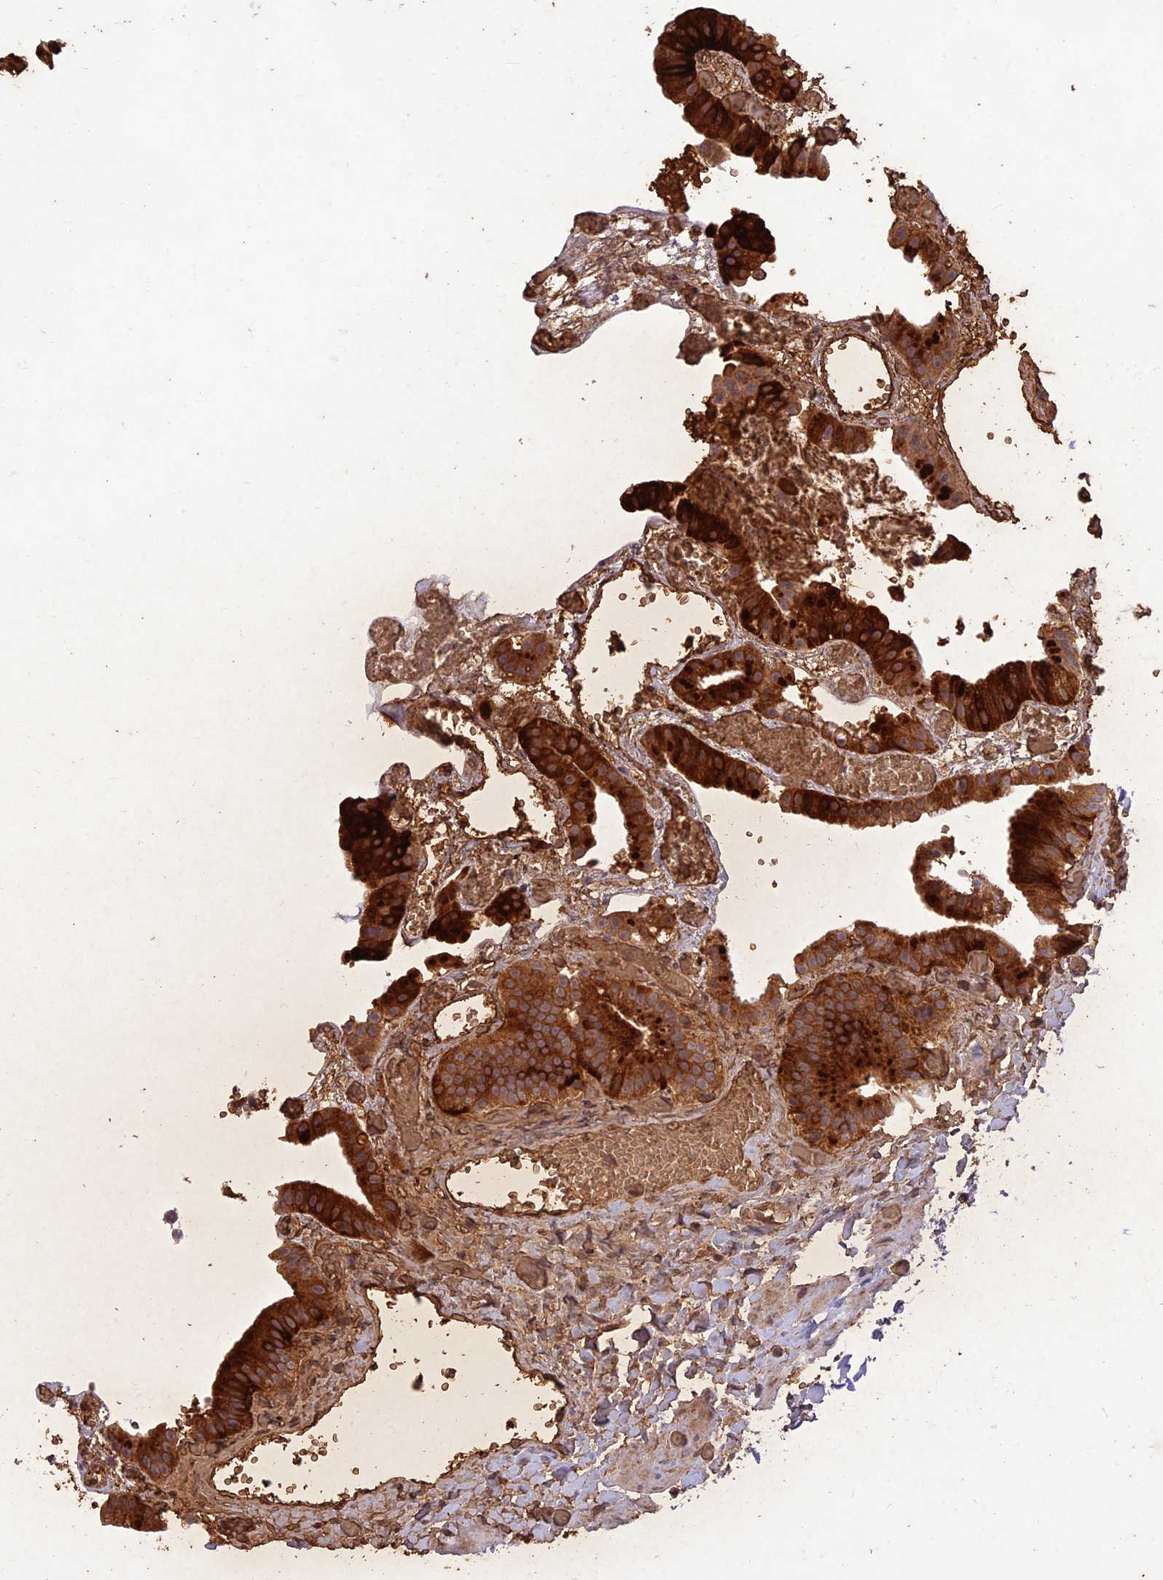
{"staining": {"intensity": "strong", "quantity": ">75%", "location": "cytoplasmic/membranous"}, "tissue": "gallbladder", "cell_type": "Glandular cells", "image_type": "normal", "snomed": [{"axis": "morphology", "description": "Normal tissue, NOS"}, {"axis": "topography", "description": "Gallbladder"}], "caption": "This image displays immunohistochemistry staining of normal human gallbladder, with high strong cytoplasmic/membranous staining in approximately >75% of glandular cells.", "gene": "PPP1R11", "patient": {"sex": "female", "age": 64}}